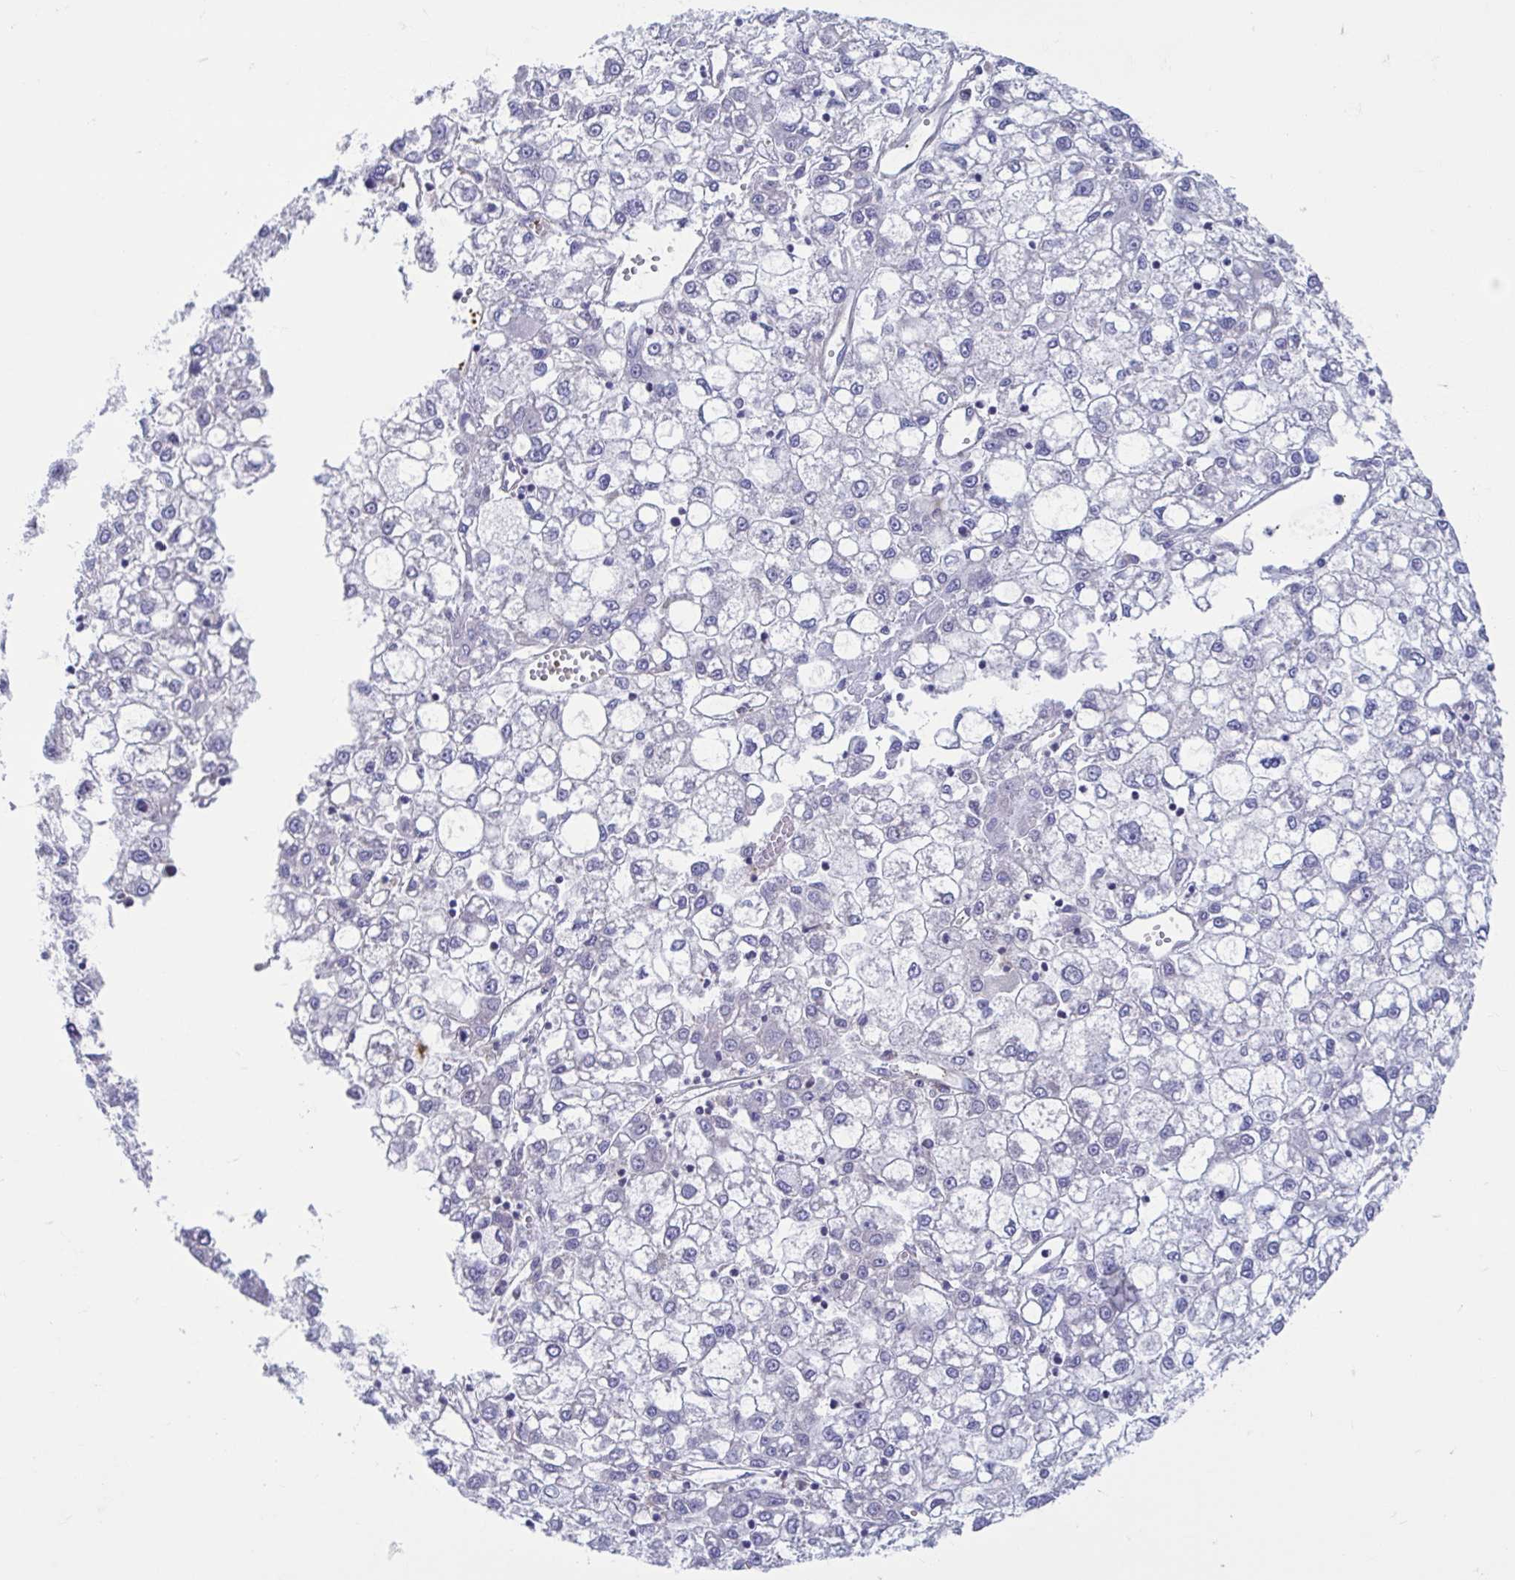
{"staining": {"intensity": "negative", "quantity": "none", "location": "none"}, "tissue": "liver cancer", "cell_type": "Tumor cells", "image_type": "cancer", "snomed": [{"axis": "morphology", "description": "Carcinoma, Hepatocellular, NOS"}, {"axis": "topography", "description": "Liver"}], "caption": "An immunohistochemistry micrograph of liver cancer is shown. There is no staining in tumor cells of liver cancer.", "gene": "LRRC38", "patient": {"sex": "male", "age": 40}}